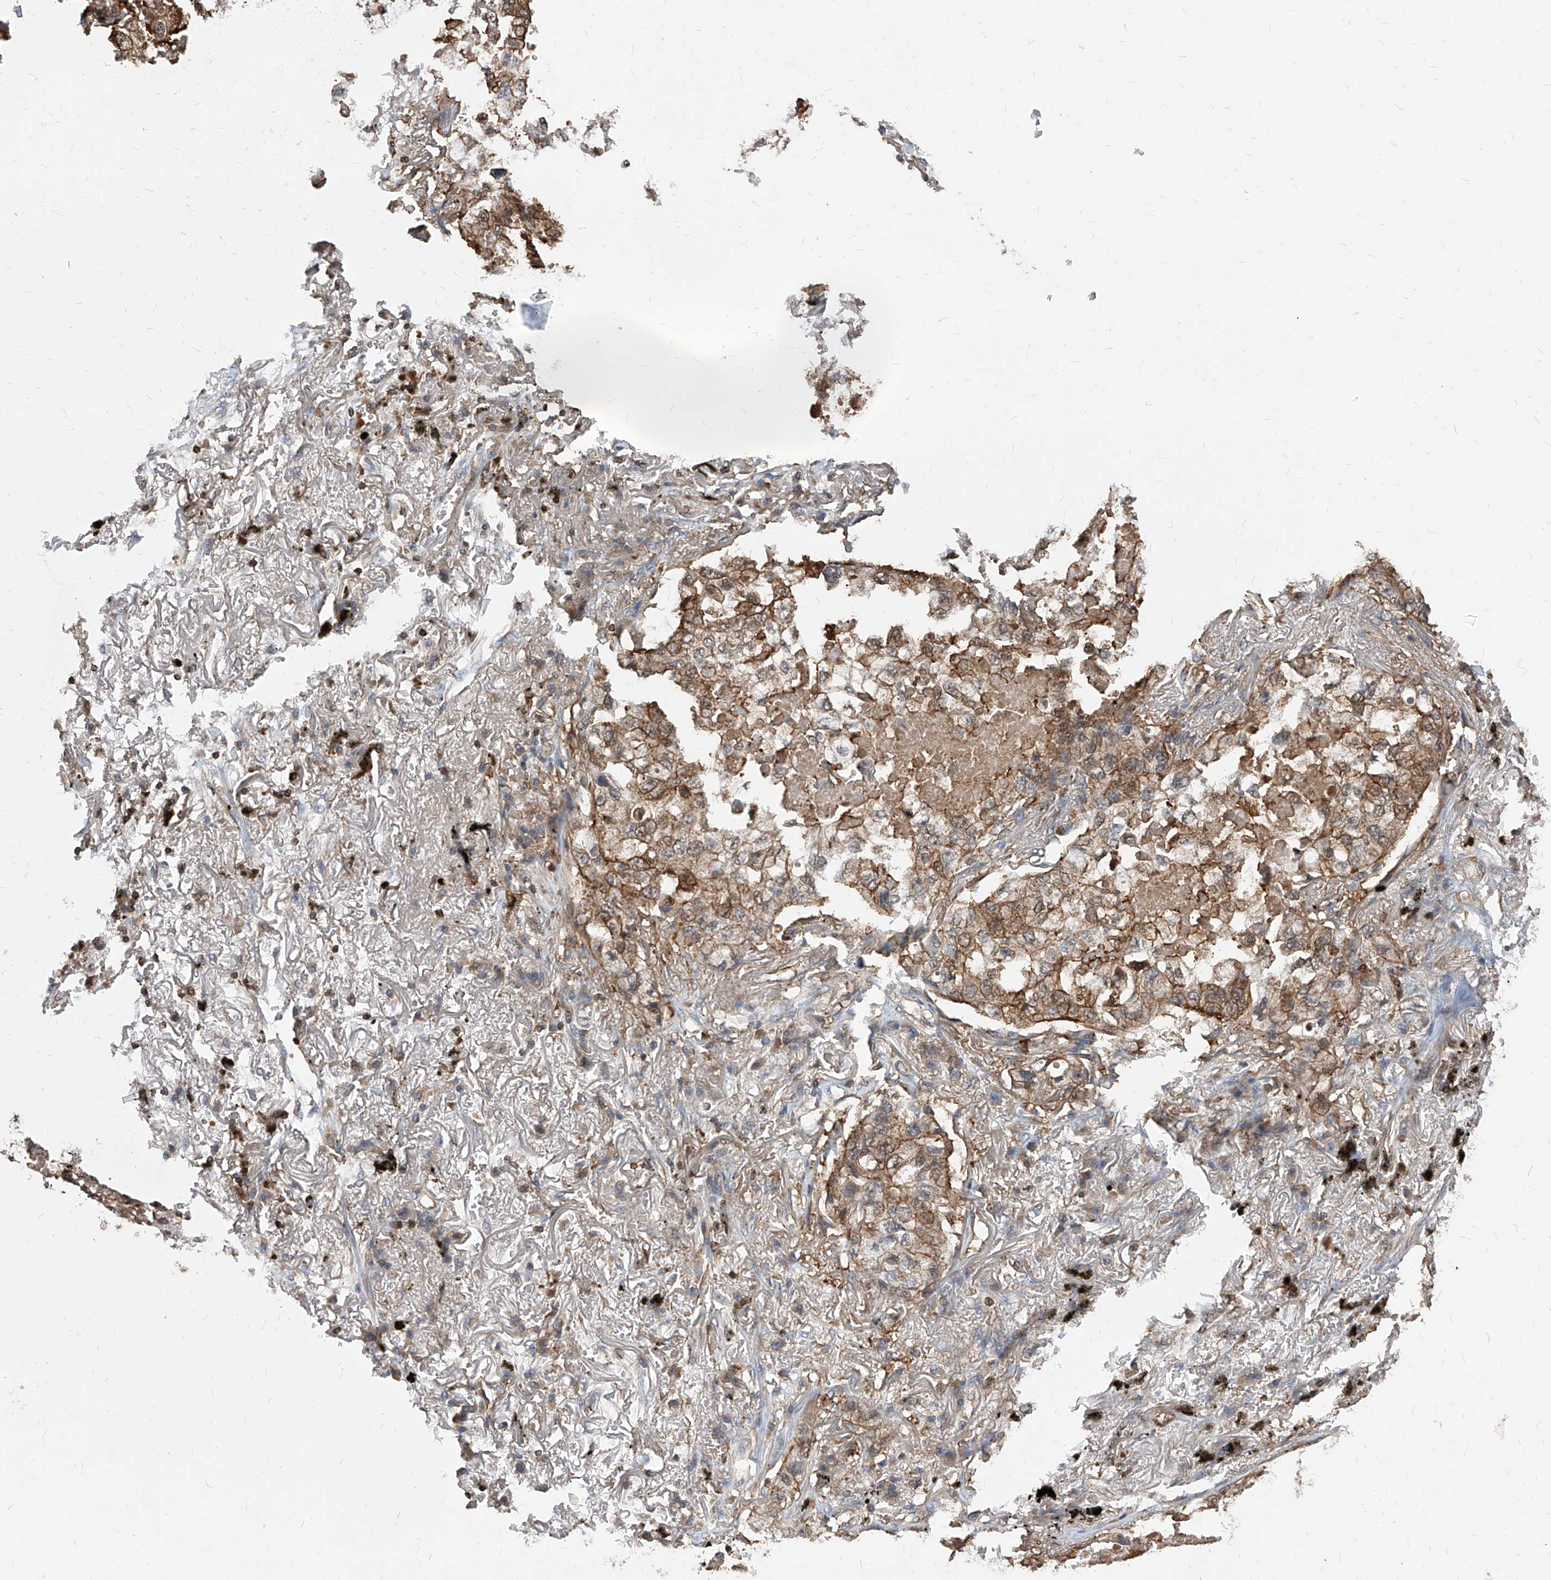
{"staining": {"intensity": "moderate", "quantity": ">75%", "location": "cytoplasmic/membranous"}, "tissue": "lung cancer", "cell_type": "Tumor cells", "image_type": "cancer", "snomed": [{"axis": "morphology", "description": "Adenocarcinoma, NOS"}, {"axis": "topography", "description": "Lung"}], "caption": "This image reveals immunohistochemistry (IHC) staining of human lung cancer (adenocarcinoma), with medium moderate cytoplasmic/membranous expression in about >75% of tumor cells.", "gene": "ABRACL", "patient": {"sex": "male", "age": 65}}